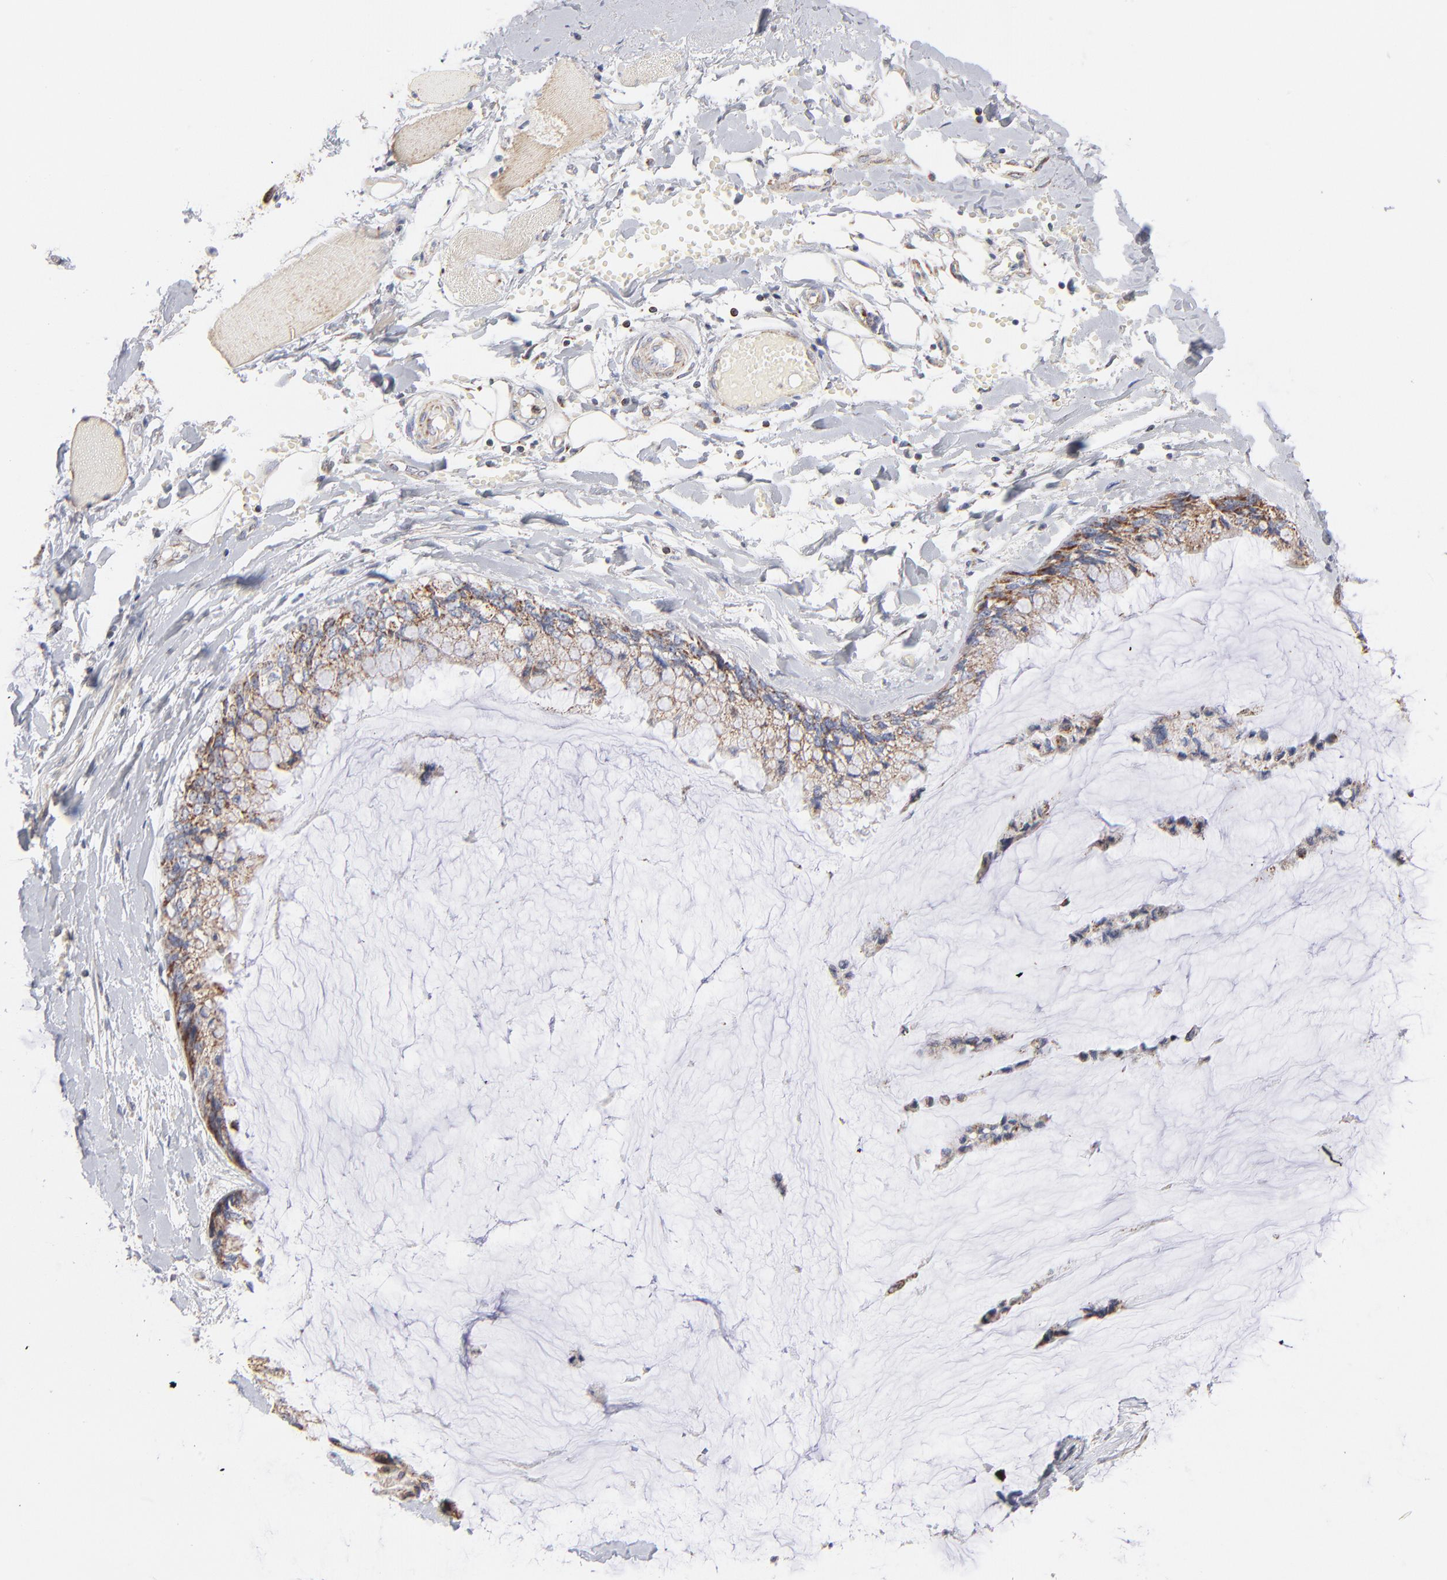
{"staining": {"intensity": "moderate", "quantity": ">75%", "location": "cytoplasmic/membranous"}, "tissue": "ovarian cancer", "cell_type": "Tumor cells", "image_type": "cancer", "snomed": [{"axis": "morphology", "description": "Cystadenocarcinoma, mucinous, NOS"}, {"axis": "topography", "description": "Ovary"}], "caption": "High-power microscopy captured an IHC photomicrograph of mucinous cystadenocarcinoma (ovarian), revealing moderate cytoplasmic/membranous expression in about >75% of tumor cells.", "gene": "MRPL58", "patient": {"sex": "female", "age": 39}}